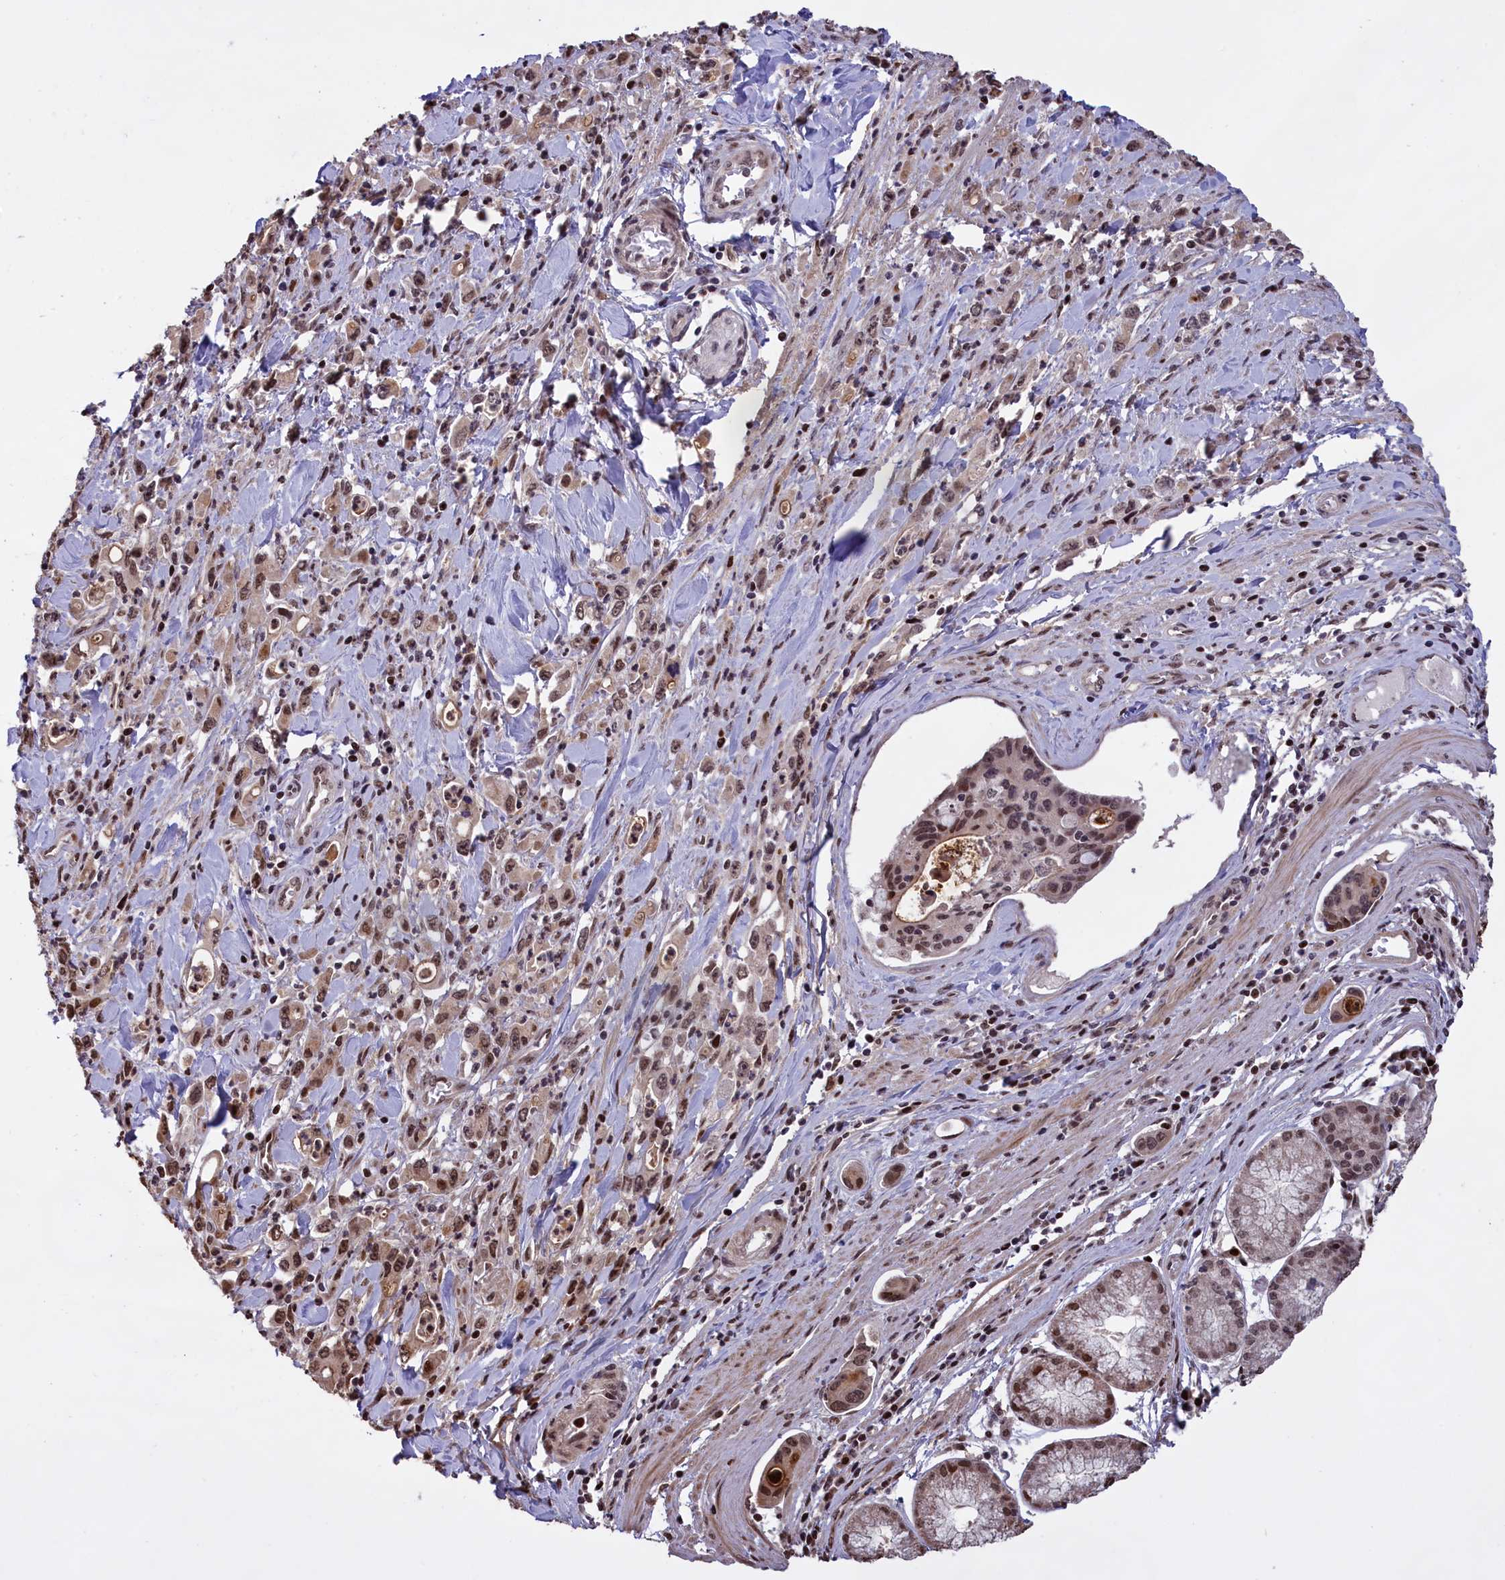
{"staining": {"intensity": "moderate", "quantity": ">75%", "location": "nuclear"}, "tissue": "stomach cancer", "cell_type": "Tumor cells", "image_type": "cancer", "snomed": [{"axis": "morphology", "description": "Adenocarcinoma, NOS"}, {"axis": "topography", "description": "Stomach, lower"}], "caption": "Stomach cancer stained with a protein marker exhibits moderate staining in tumor cells.", "gene": "RELB", "patient": {"sex": "female", "age": 43}}